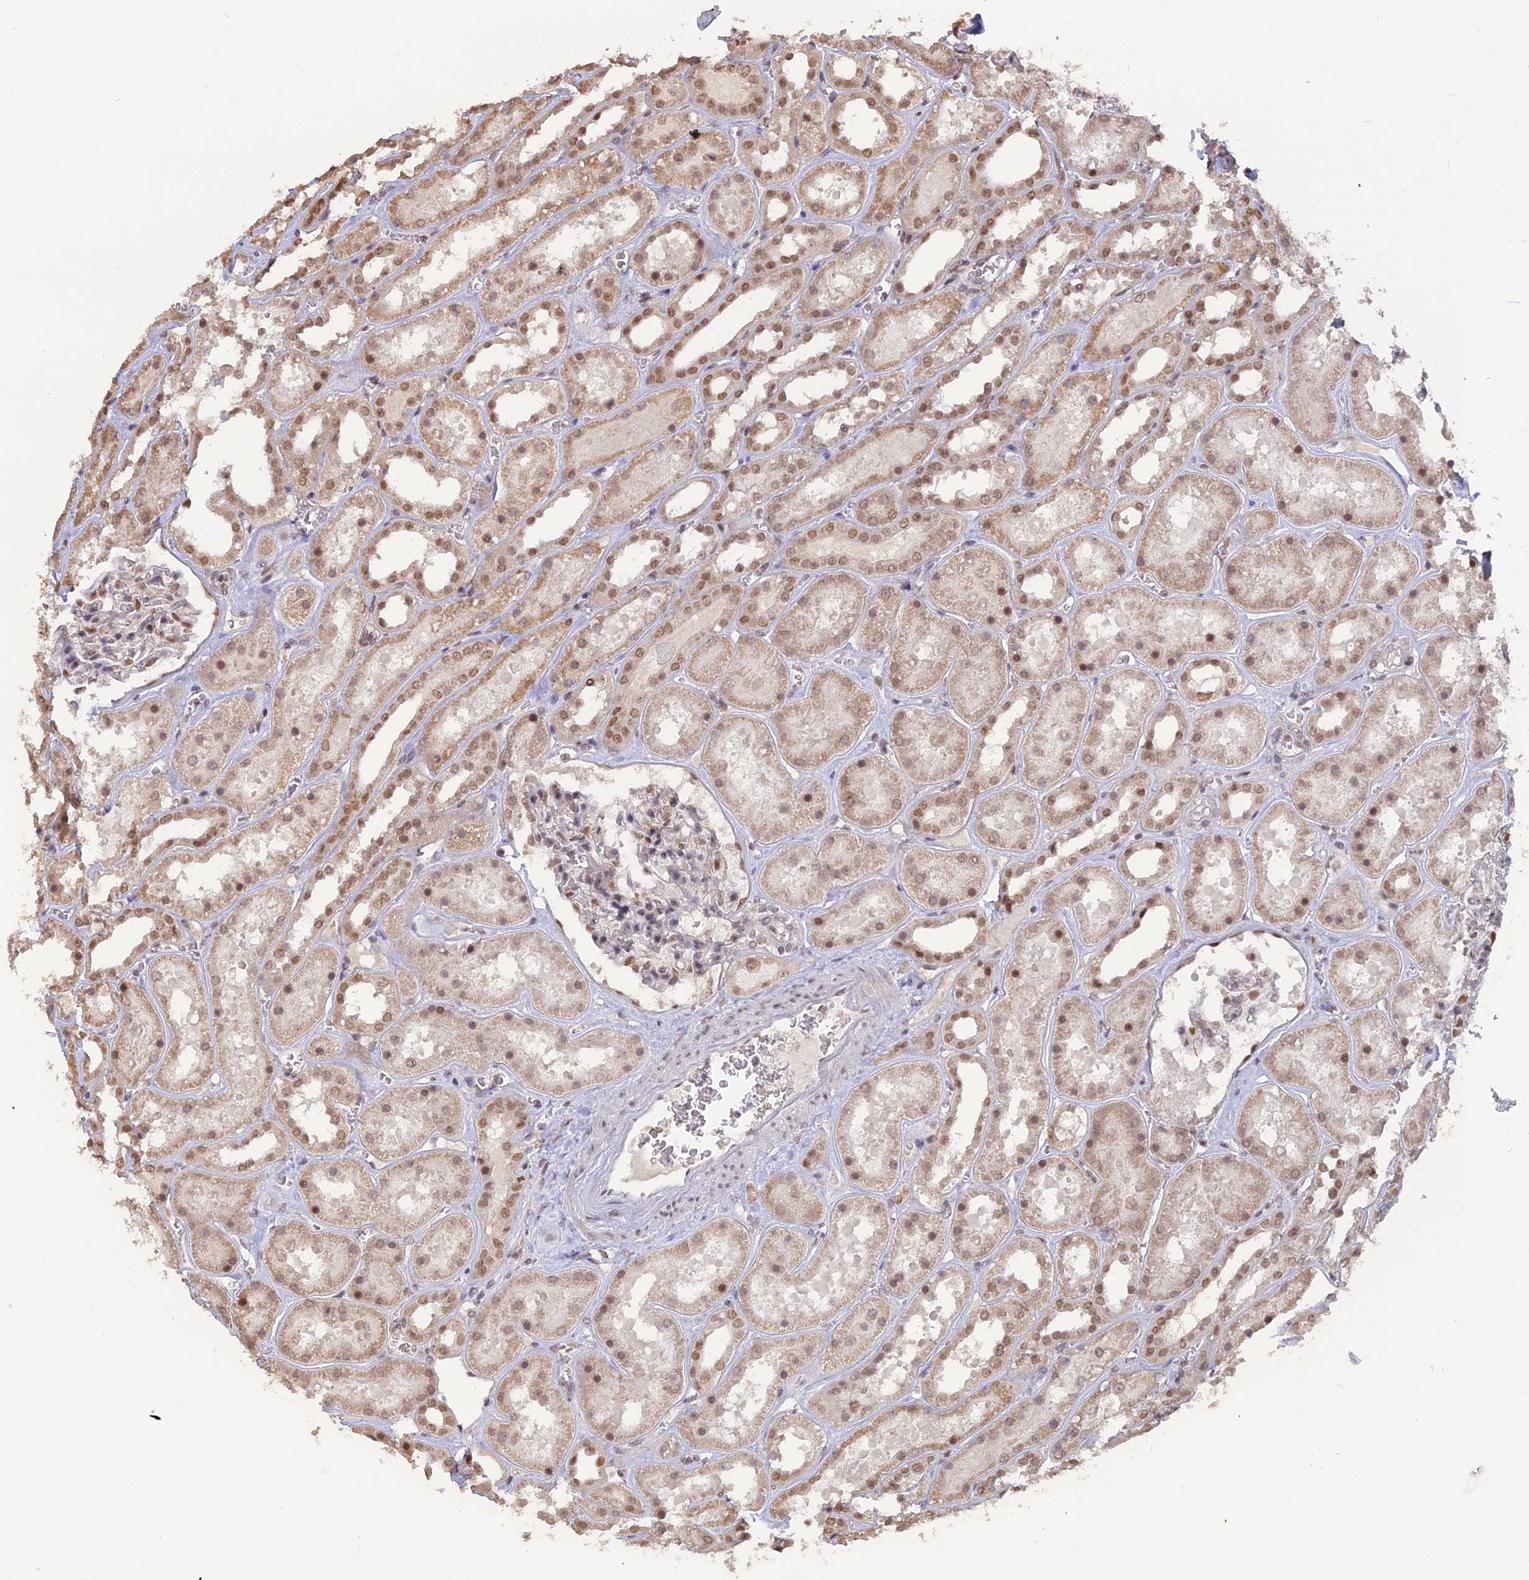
{"staining": {"intensity": "moderate", "quantity": "25%-75%", "location": "nuclear"}, "tissue": "kidney", "cell_type": "Cells in glomeruli", "image_type": "normal", "snomed": [{"axis": "morphology", "description": "Normal tissue, NOS"}, {"axis": "topography", "description": "Kidney"}], "caption": "Protein staining displays moderate nuclear positivity in about 25%-75% of cells in glomeruli in normal kidney.", "gene": "NR1H3", "patient": {"sex": "female", "age": 41}}